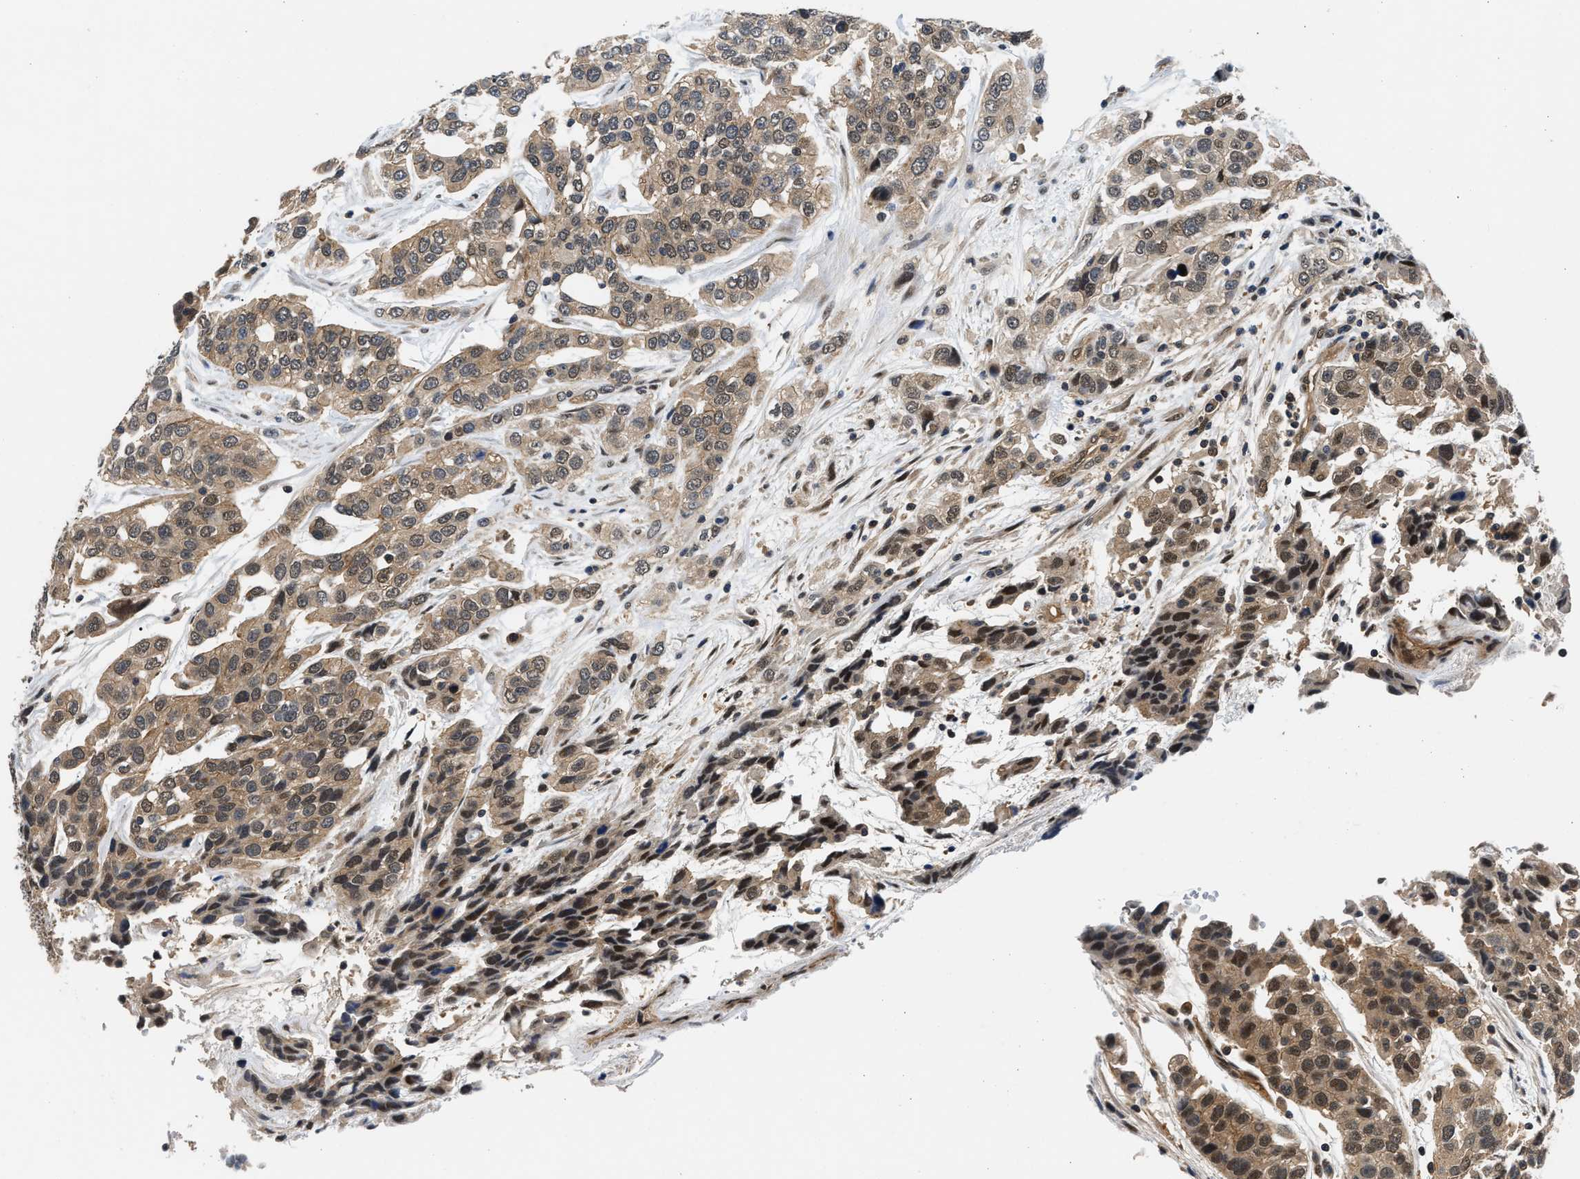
{"staining": {"intensity": "moderate", "quantity": ">75%", "location": "cytoplasmic/membranous"}, "tissue": "urothelial cancer", "cell_type": "Tumor cells", "image_type": "cancer", "snomed": [{"axis": "morphology", "description": "Urothelial carcinoma, High grade"}, {"axis": "topography", "description": "Urinary bladder"}], "caption": "Immunohistochemical staining of urothelial cancer exhibits medium levels of moderate cytoplasmic/membranous protein expression in about >75% of tumor cells.", "gene": "COPS2", "patient": {"sex": "female", "age": 80}}